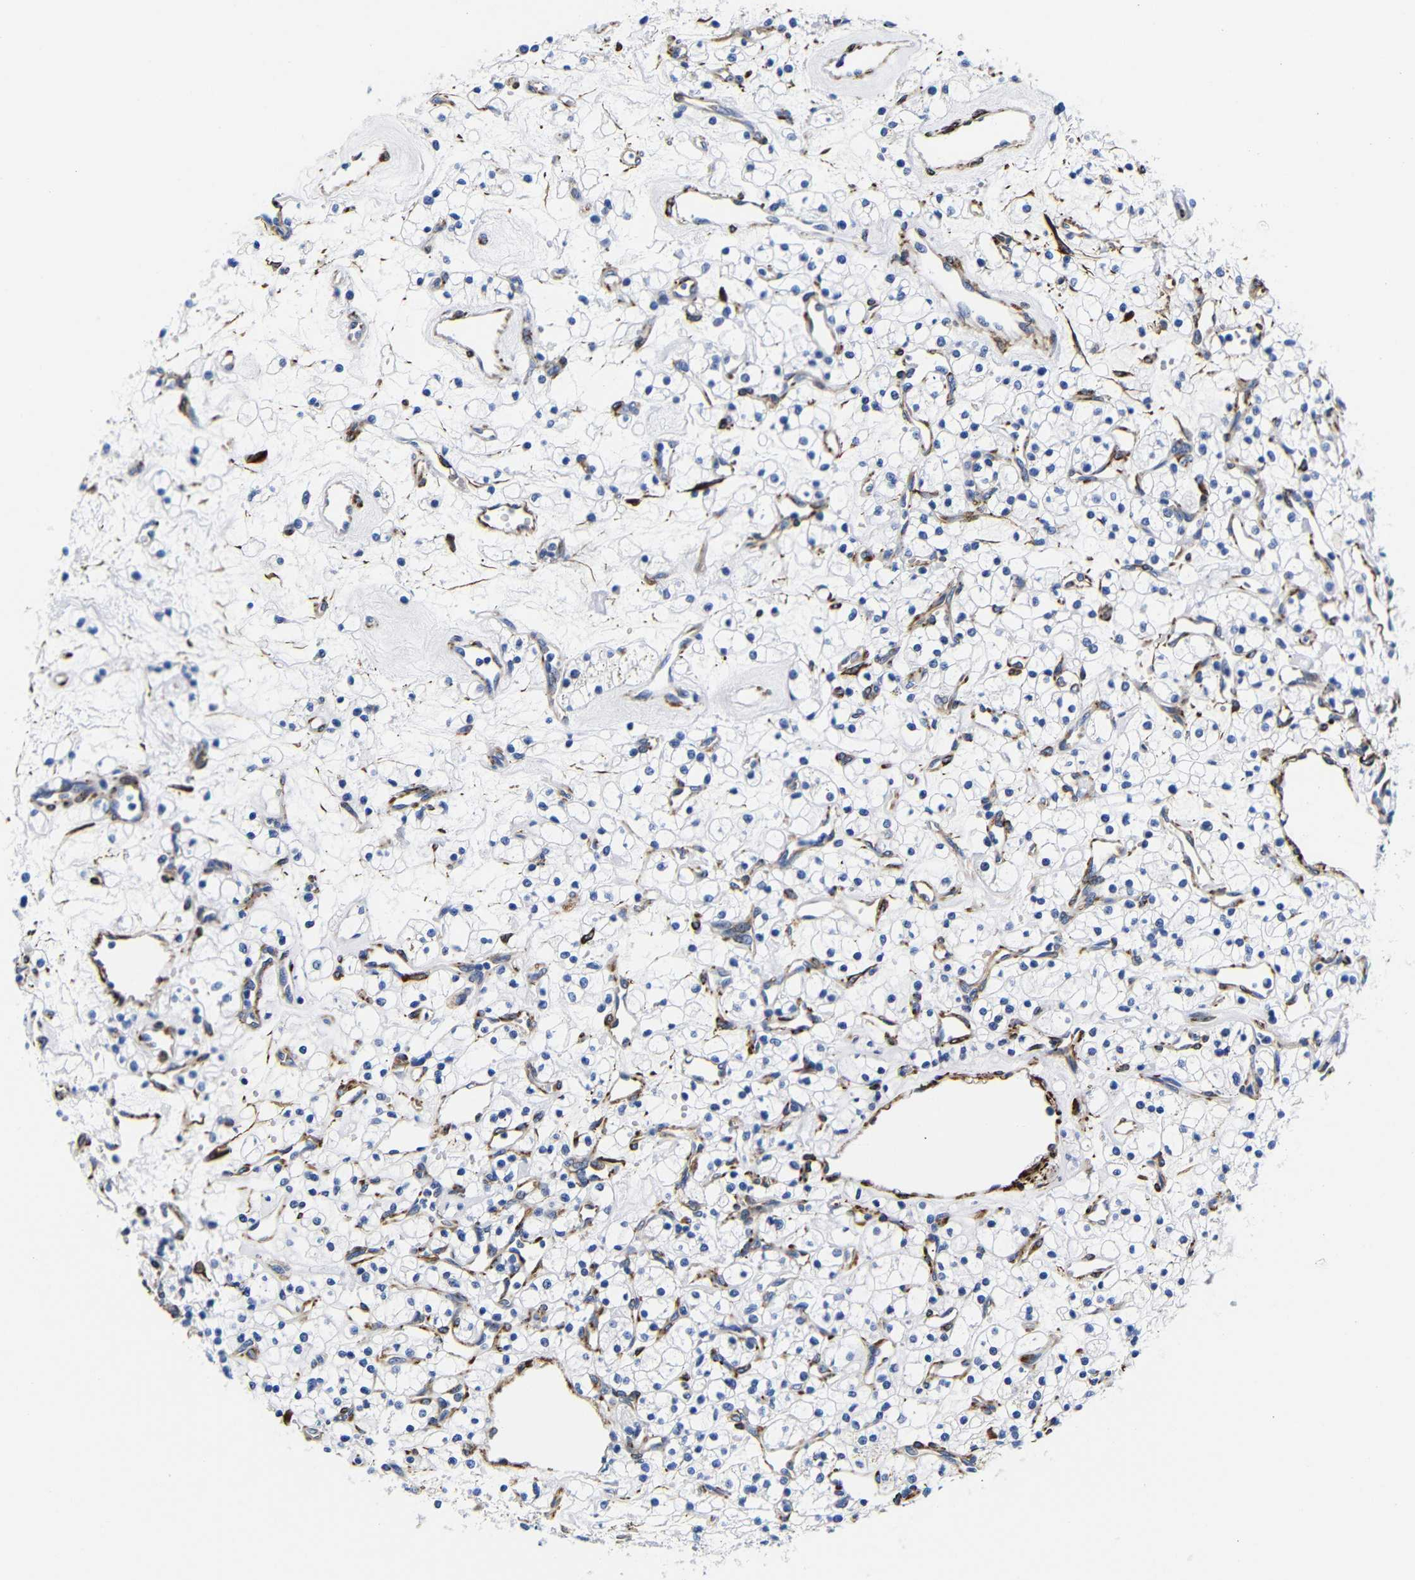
{"staining": {"intensity": "negative", "quantity": "none", "location": "none"}, "tissue": "renal cancer", "cell_type": "Tumor cells", "image_type": "cancer", "snomed": [{"axis": "morphology", "description": "Adenocarcinoma, NOS"}, {"axis": "topography", "description": "Kidney"}], "caption": "An image of renal cancer stained for a protein shows no brown staining in tumor cells.", "gene": "LRIG1", "patient": {"sex": "female", "age": 60}}